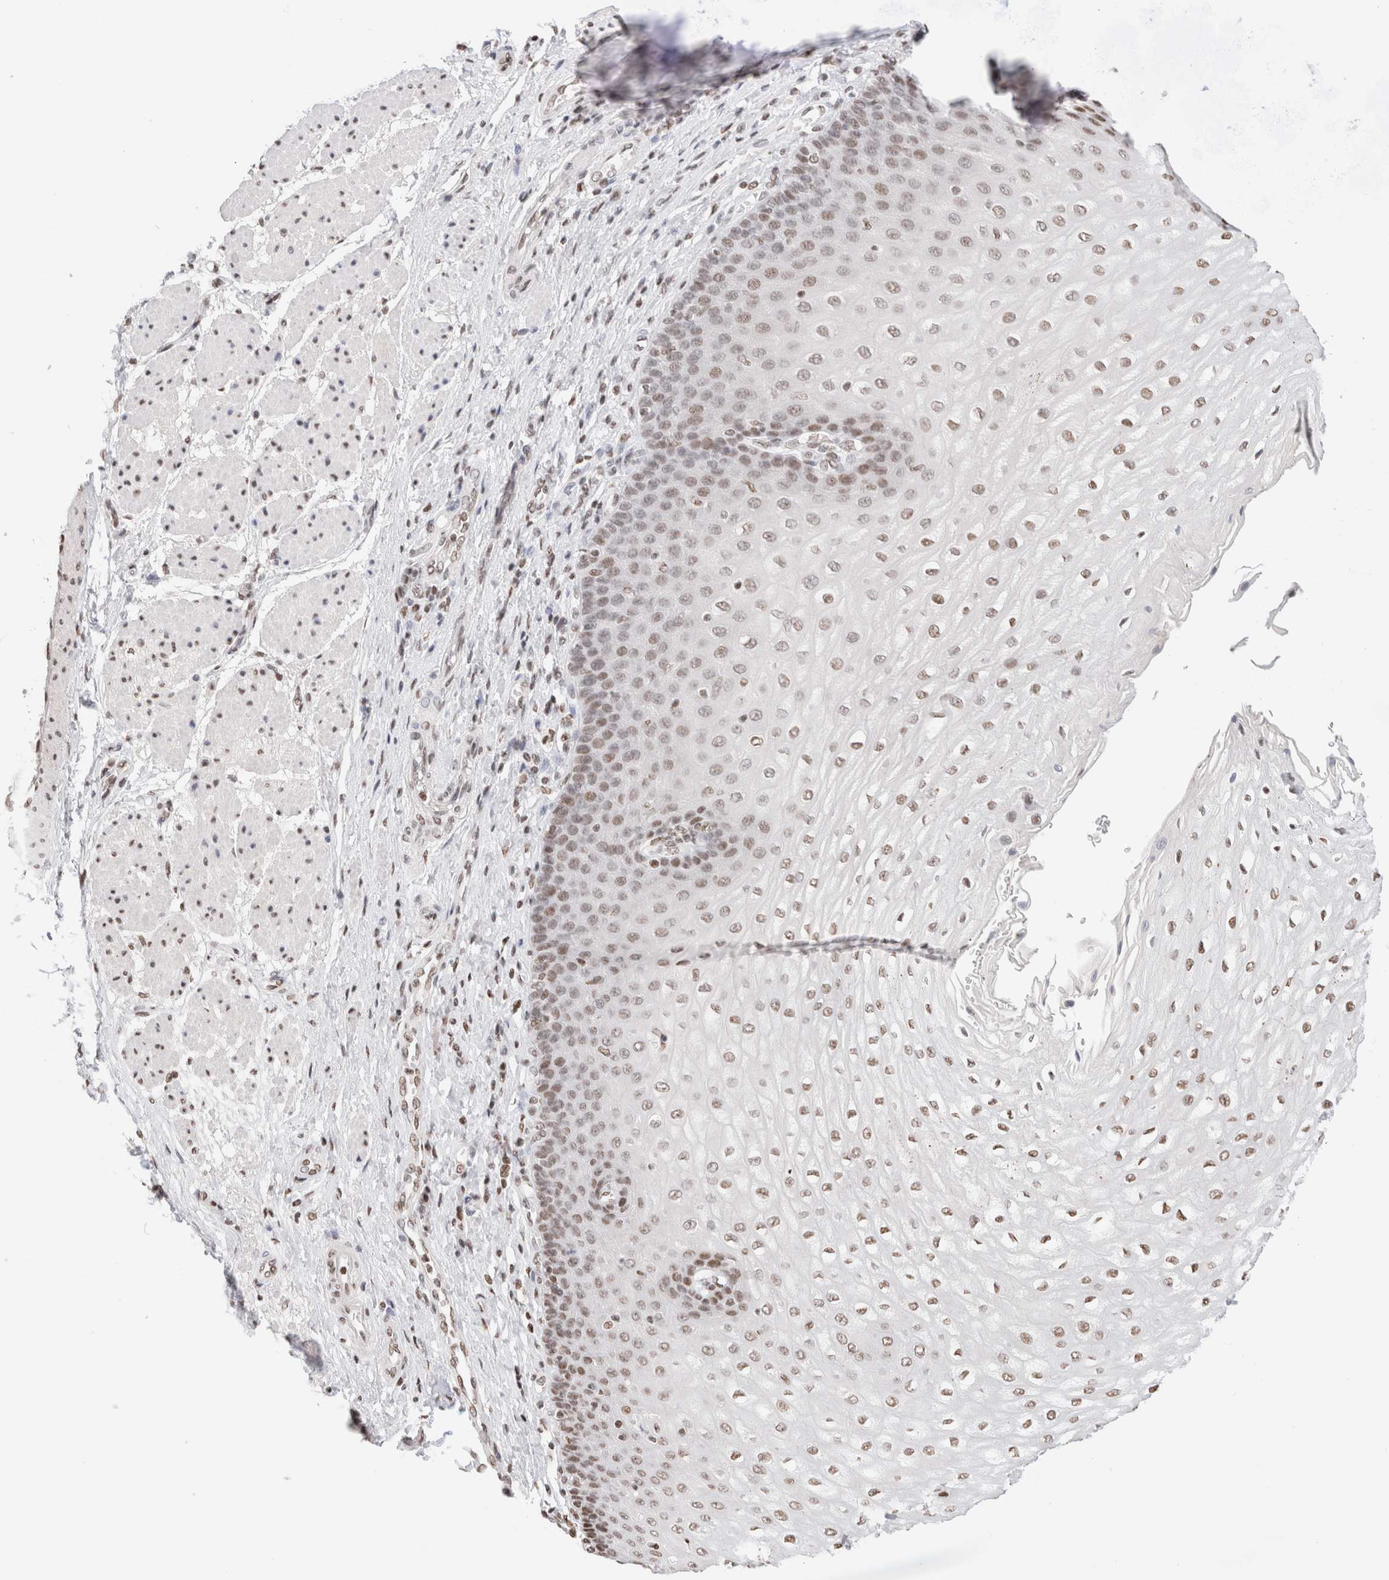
{"staining": {"intensity": "moderate", "quantity": "25%-75%", "location": "nuclear"}, "tissue": "esophagus", "cell_type": "Squamous epithelial cells", "image_type": "normal", "snomed": [{"axis": "morphology", "description": "Normal tissue, NOS"}, {"axis": "topography", "description": "Esophagus"}], "caption": "Approximately 25%-75% of squamous epithelial cells in benign esophagus reveal moderate nuclear protein positivity as visualized by brown immunohistochemical staining.", "gene": "SUPT3H", "patient": {"sex": "male", "age": 54}}